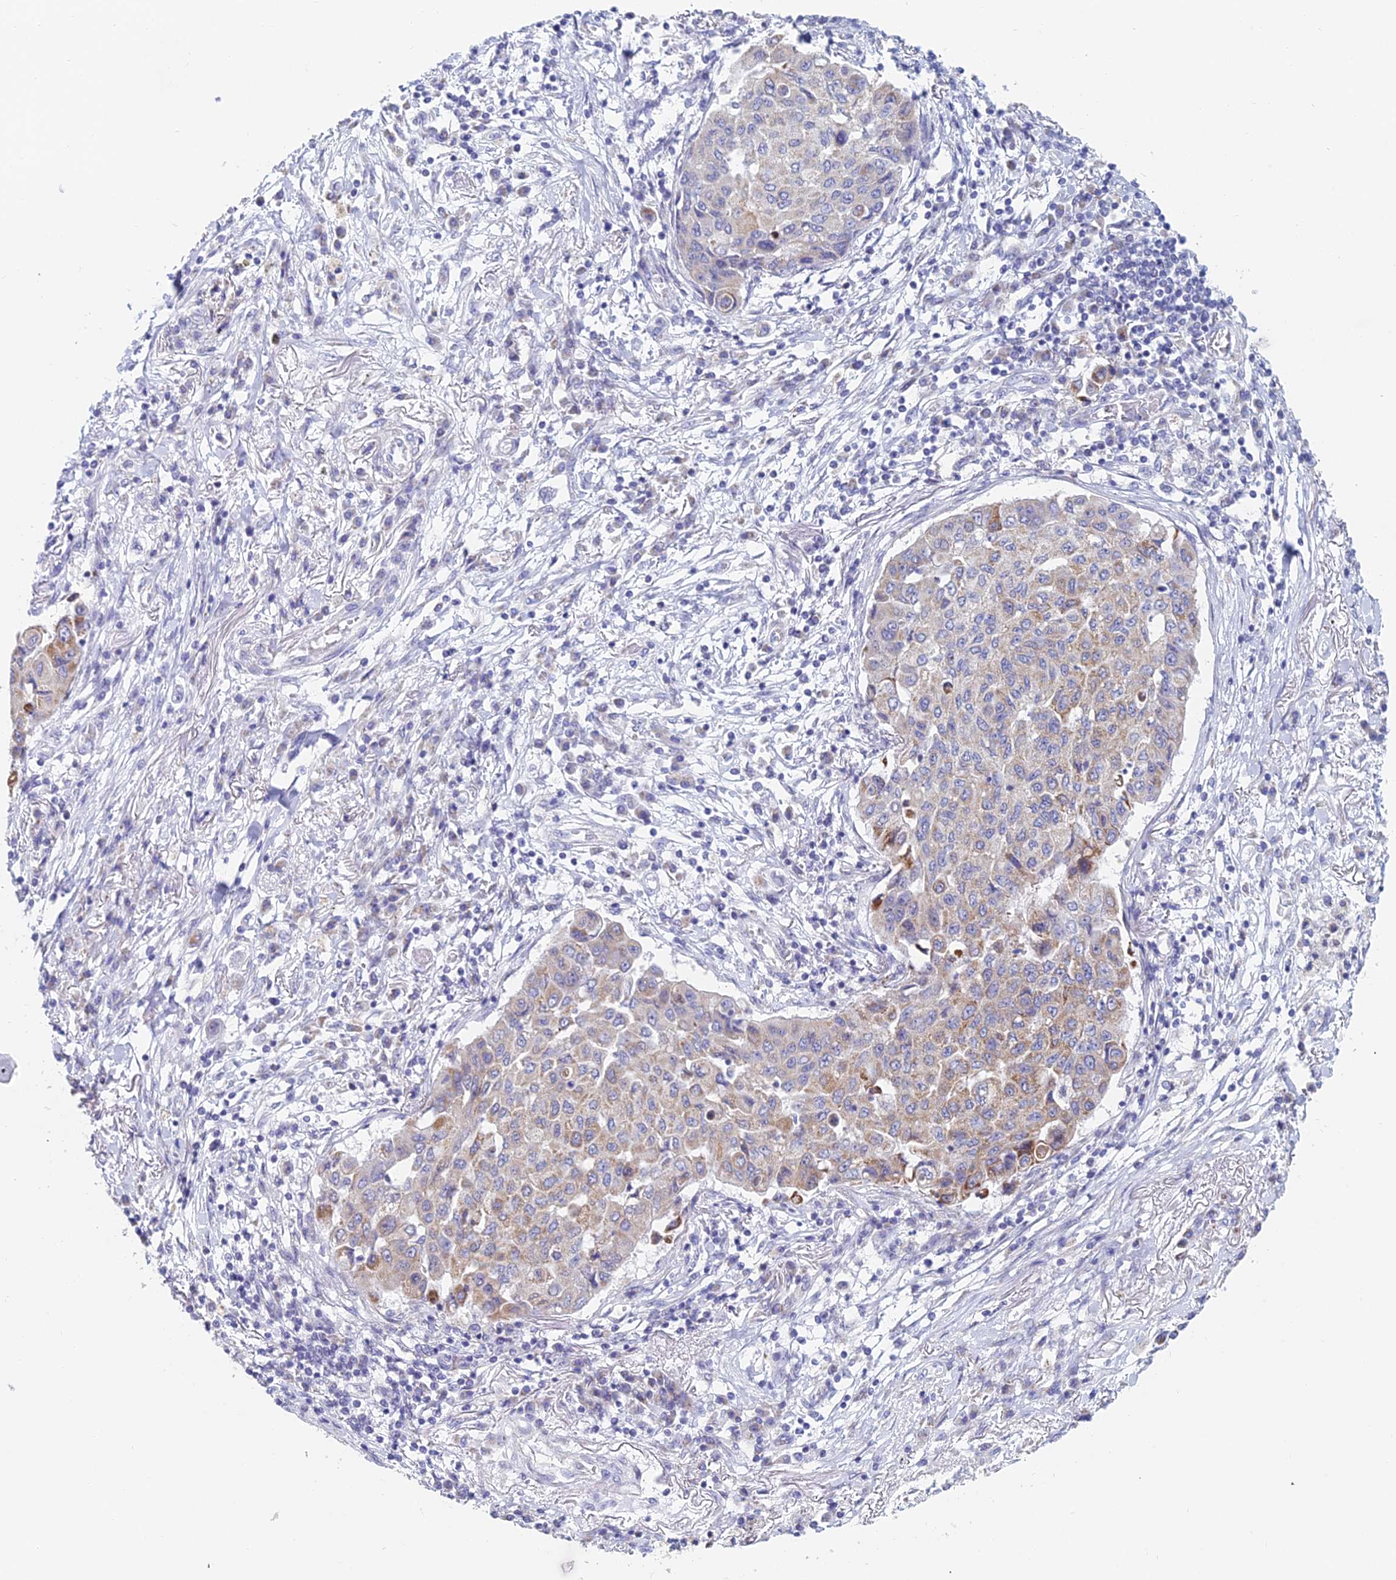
{"staining": {"intensity": "moderate", "quantity": "25%-75%", "location": "cytoplasmic/membranous"}, "tissue": "lung cancer", "cell_type": "Tumor cells", "image_type": "cancer", "snomed": [{"axis": "morphology", "description": "Squamous cell carcinoma, NOS"}, {"axis": "topography", "description": "Lung"}], "caption": "Squamous cell carcinoma (lung) stained with immunohistochemistry reveals moderate cytoplasmic/membranous expression in about 25%-75% of tumor cells.", "gene": "ACSM1", "patient": {"sex": "male", "age": 74}}